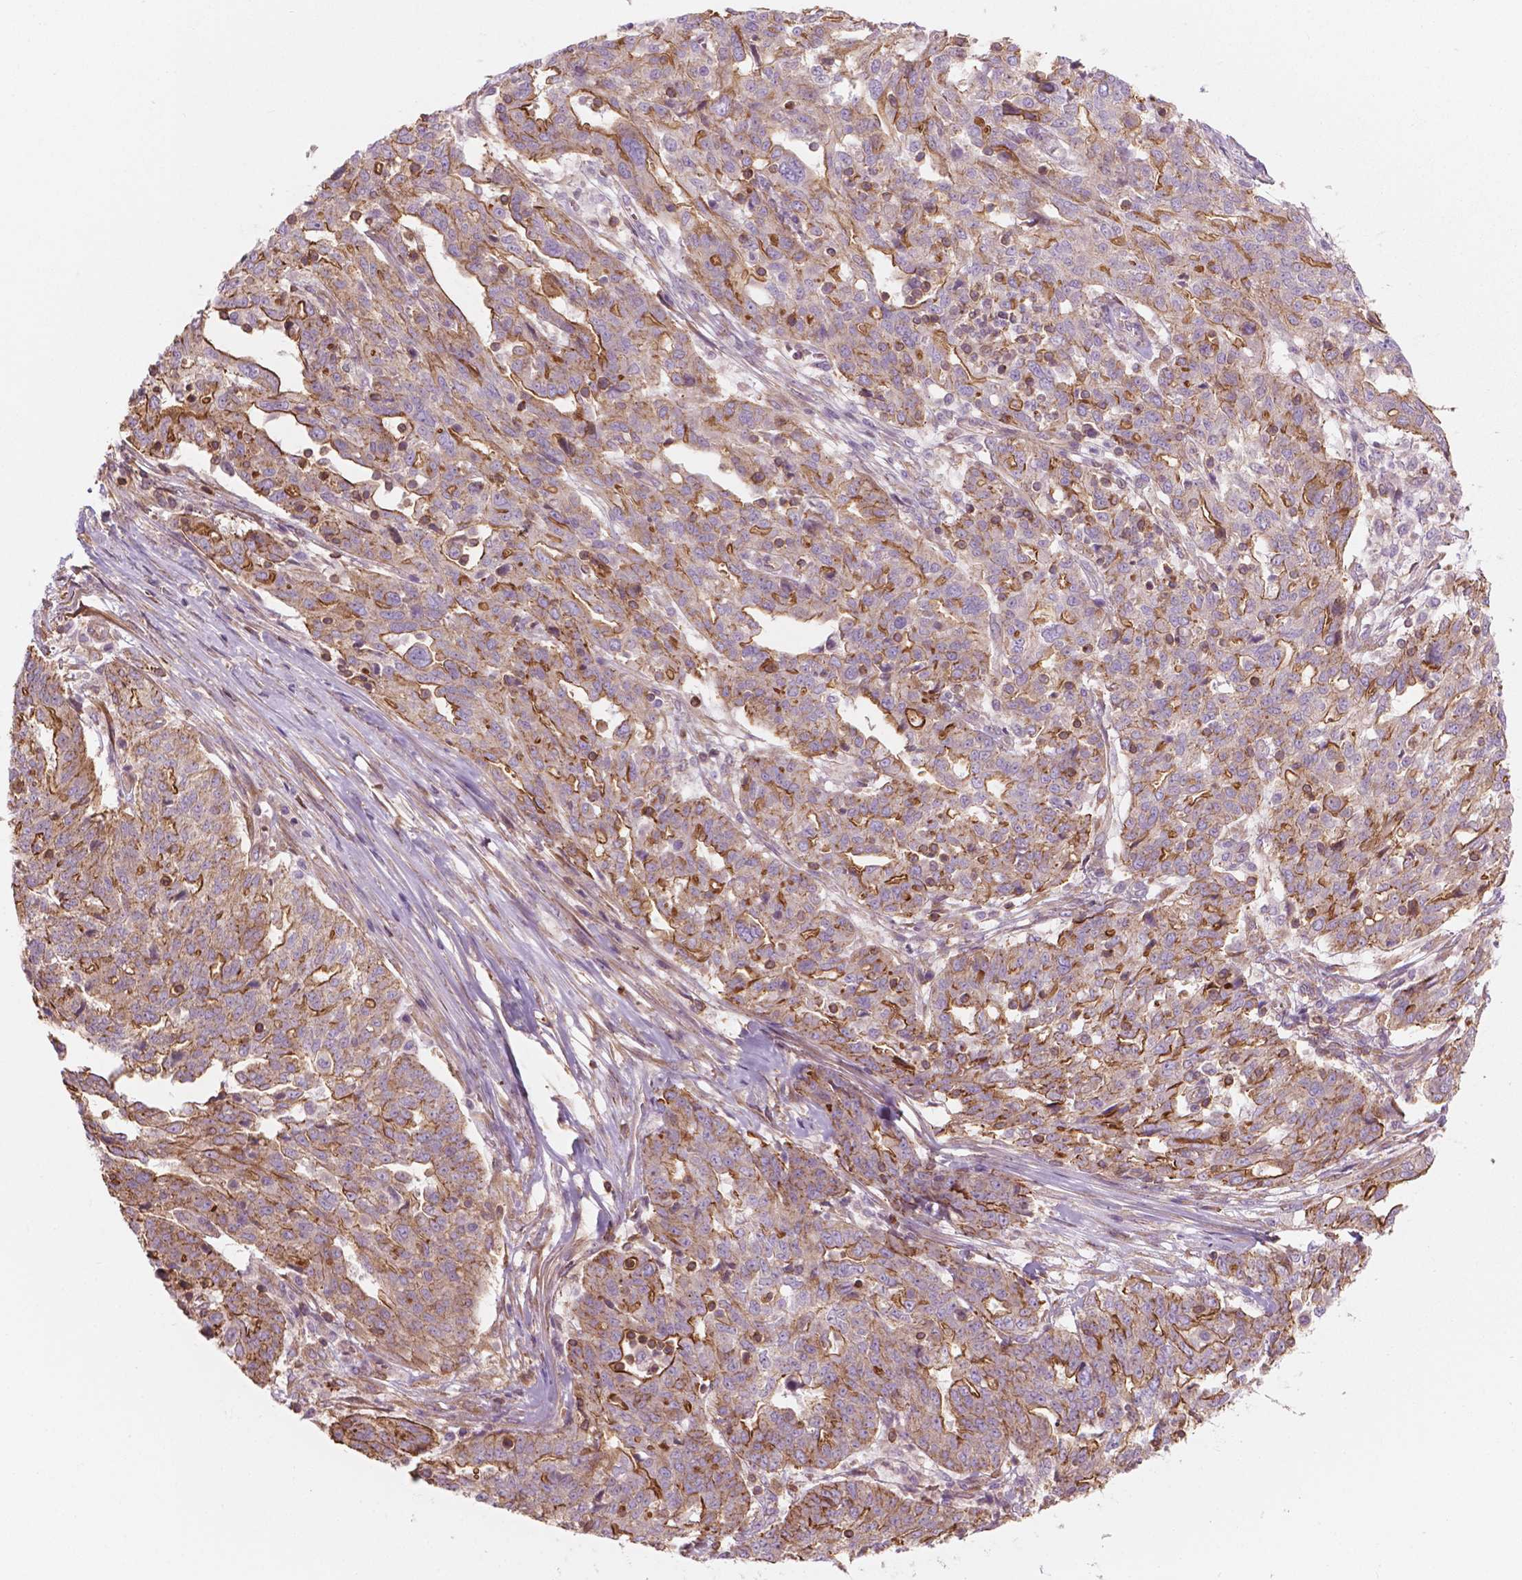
{"staining": {"intensity": "moderate", "quantity": "<25%", "location": "cytoplasmic/membranous"}, "tissue": "ovarian cancer", "cell_type": "Tumor cells", "image_type": "cancer", "snomed": [{"axis": "morphology", "description": "Cystadenocarcinoma, serous, NOS"}, {"axis": "topography", "description": "Ovary"}], "caption": "Protein analysis of serous cystadenocarcinoma (ovarian) tissue exhibits moderate cytoplasmic/membranous expression in about <25% of tumor cells.", "gene": "SURF4", "patient": {"sex": "female", "age": 67}}